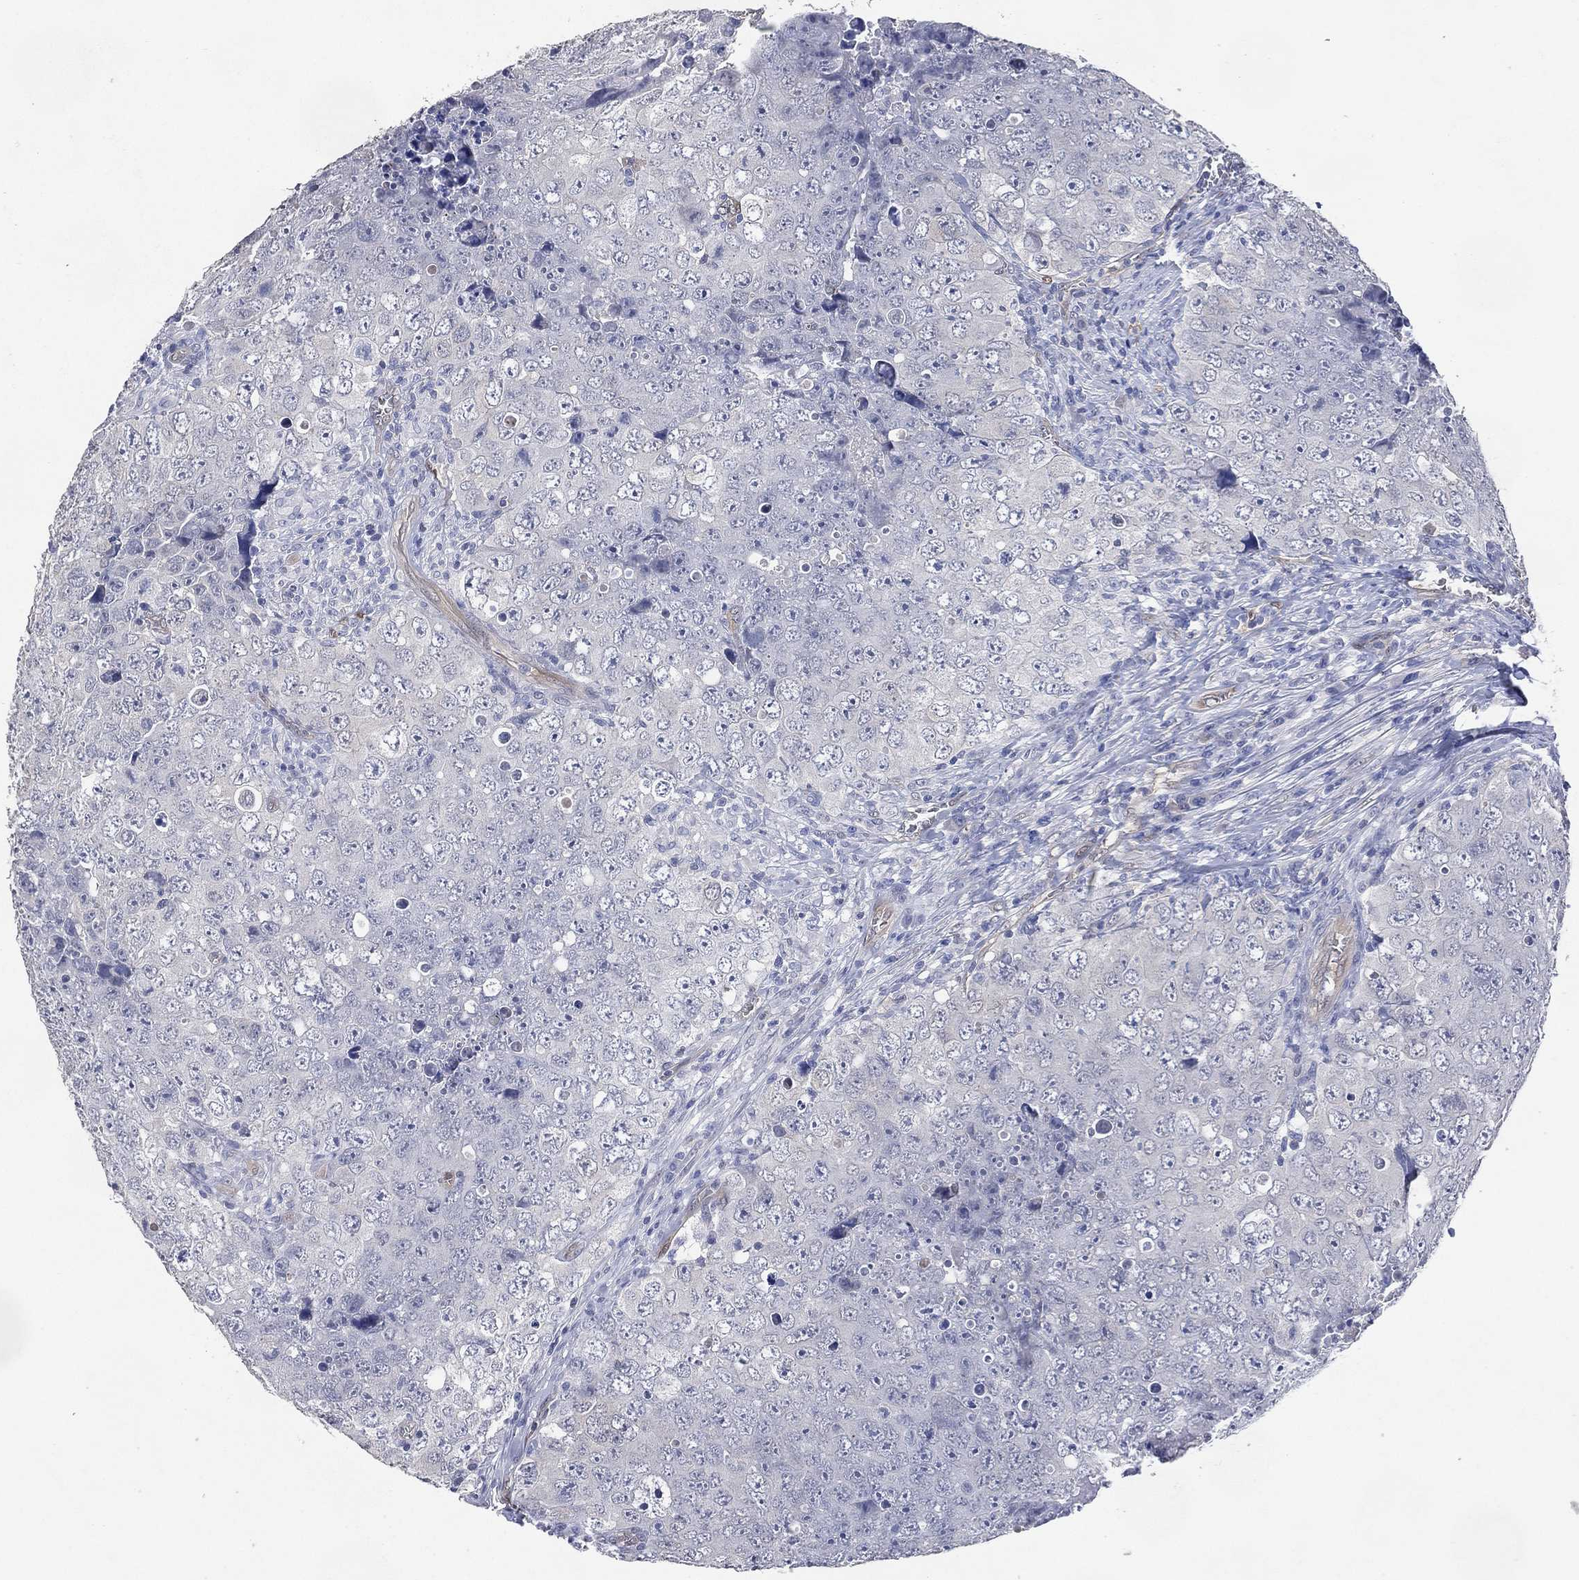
{"staining": {"intensity": "negative", "quantity": "none", "location": "none"}, "tissue": "testis cancer", "cell_type": "Tumor cells", "image_type": "cancer", "snomed": [{"axis": "morphology", "description": "Seminoma, NOS"}, {"axis": "topography", "description": "Testis"}], "caption": "DAB immunohistochemical staining of testis cancer reveals no significant staining in tumor cells. The staining is performed using DAB brown chromogen with nuclei counter-stained in using hematoxylin.", "gene": "AK1", "patient": {"sex": "male", "age": 34}}